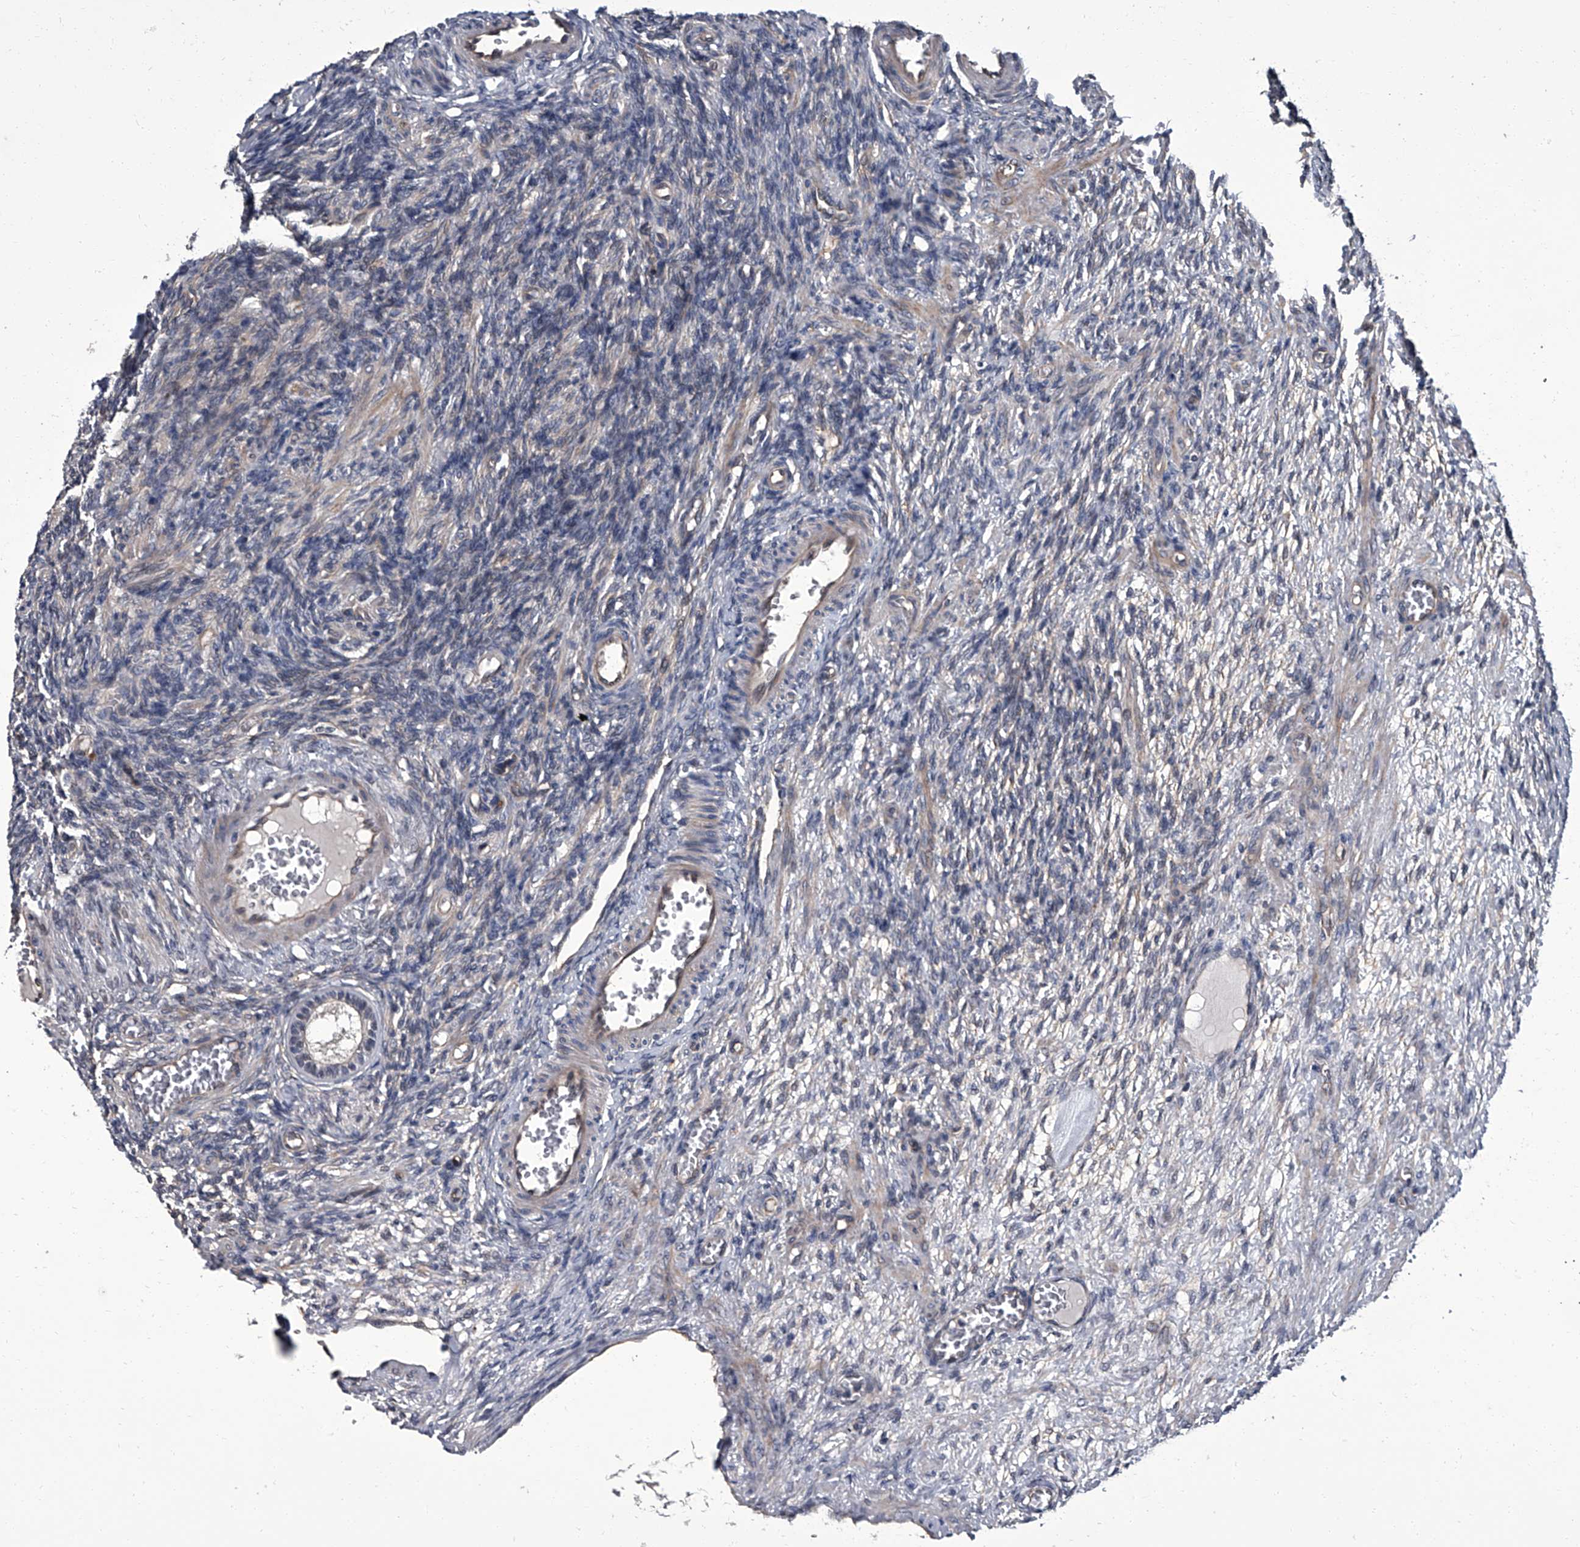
{"staining": {"intensity": "weak", "quantity": "<25%", "location": "cytoplasmic/membranous"}, "tissue": "ovary", "cell_type": "Follicle cells", "image_type": "normal", "snomed": [{"axis": "morphology", "description": "Normal tissue, NOS"}, {"axis": "topography", "description": "Ovary"}], "caption": "Immunohistochemistry of benign human ovary demonstrates no expression in follicle cells.", "gene": "SIRT4", "patient": {"sex": "female", "age": 27}}